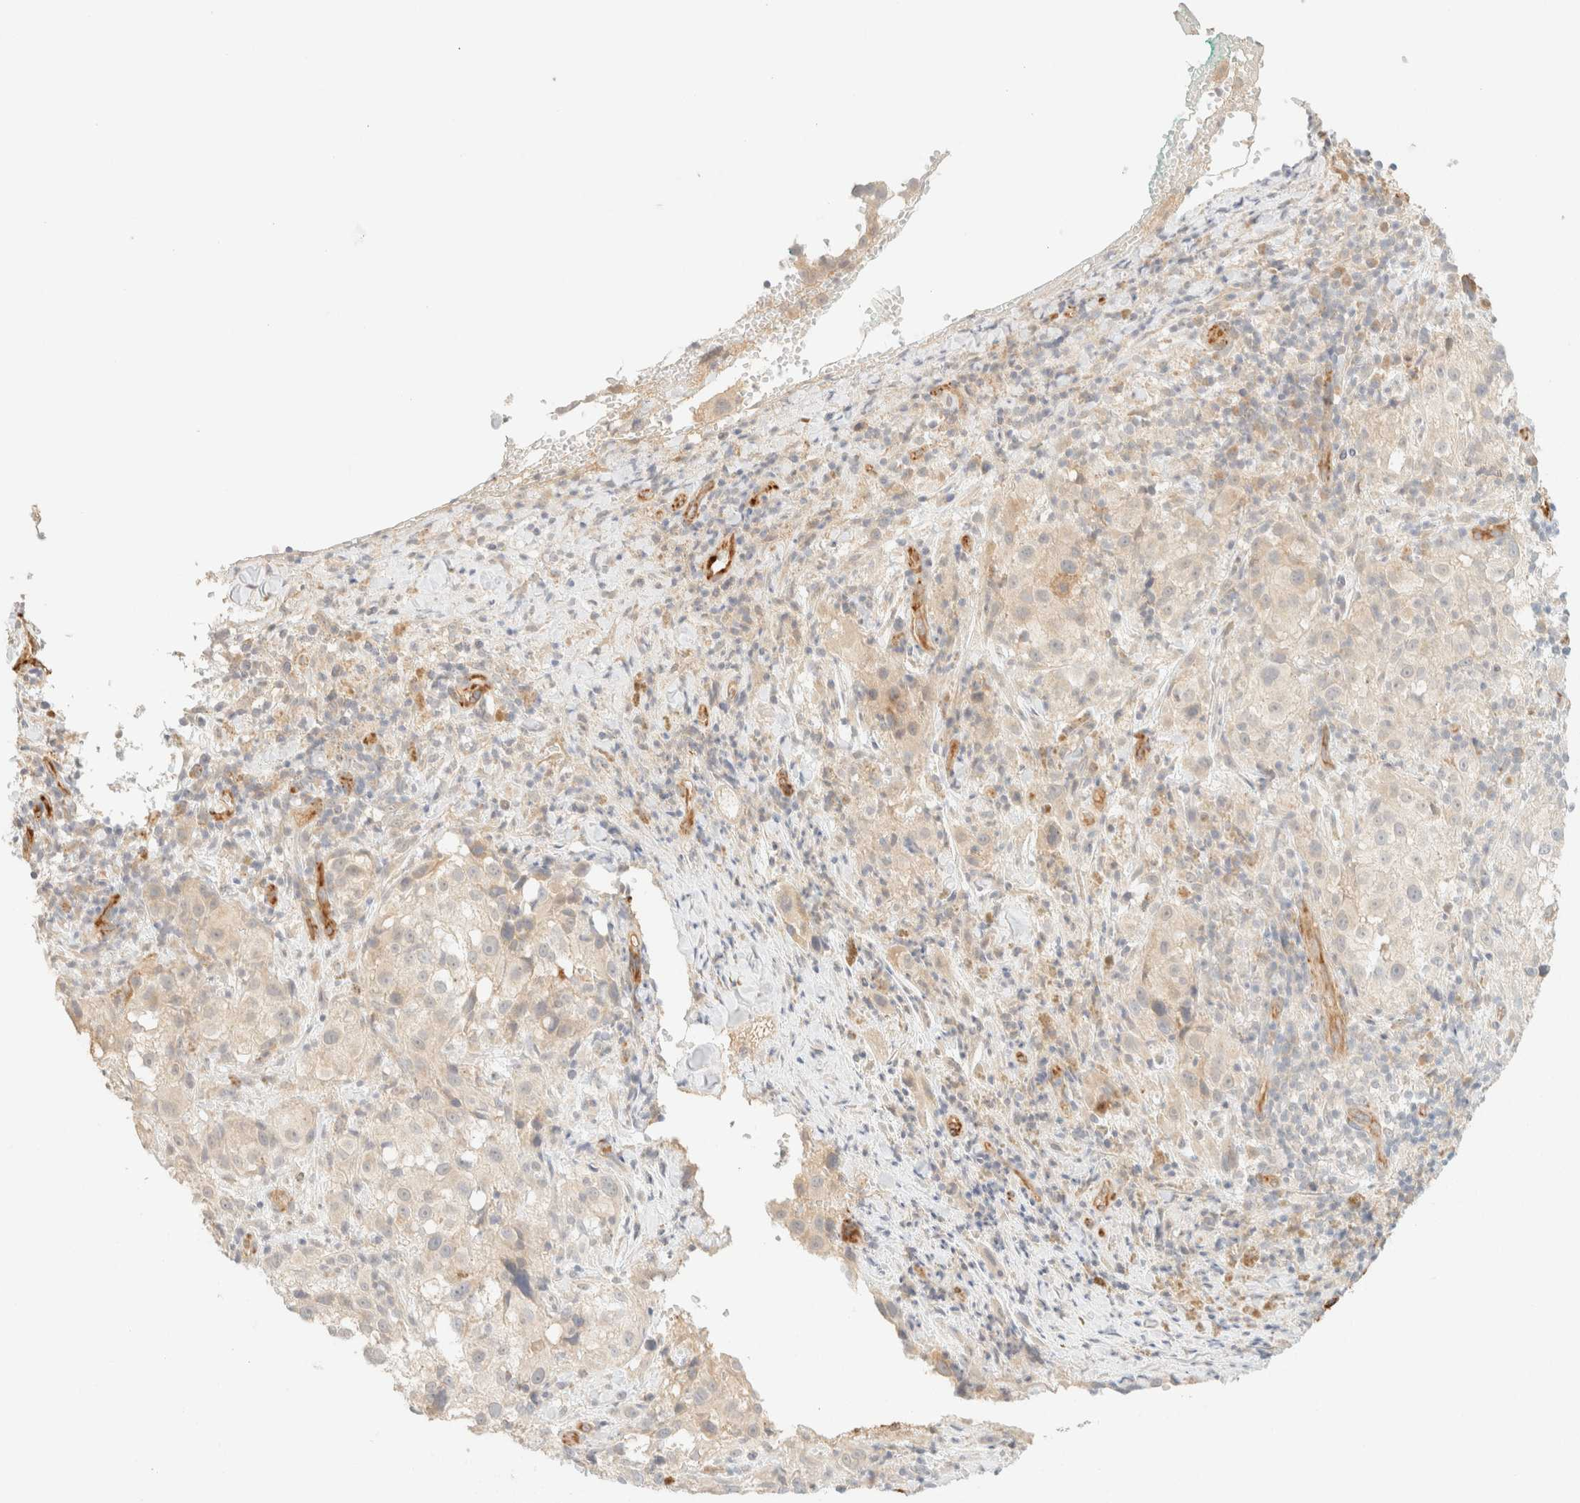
{"staining": {"intensity": "negative", "quantity": "none", "location": "none"}, "tissue": "melanoma", "cell_type": "Tumor cells", "image_type": "cancer", "snomed": [{"axis": "morphology", "description": "Necrosis, NOS"}, {"axis": "morphology", "description": "Malignant melanoma, NOS"}, {"axis": "topography", "description": "Skin"}], "caption": "High power microscopy histopathology image of an IHC photomicrograph of melanoma, revealing no significant expression in tumor cells.", "gene": "SPARCL1", "patient": {"sex": "female", "age": 87}}